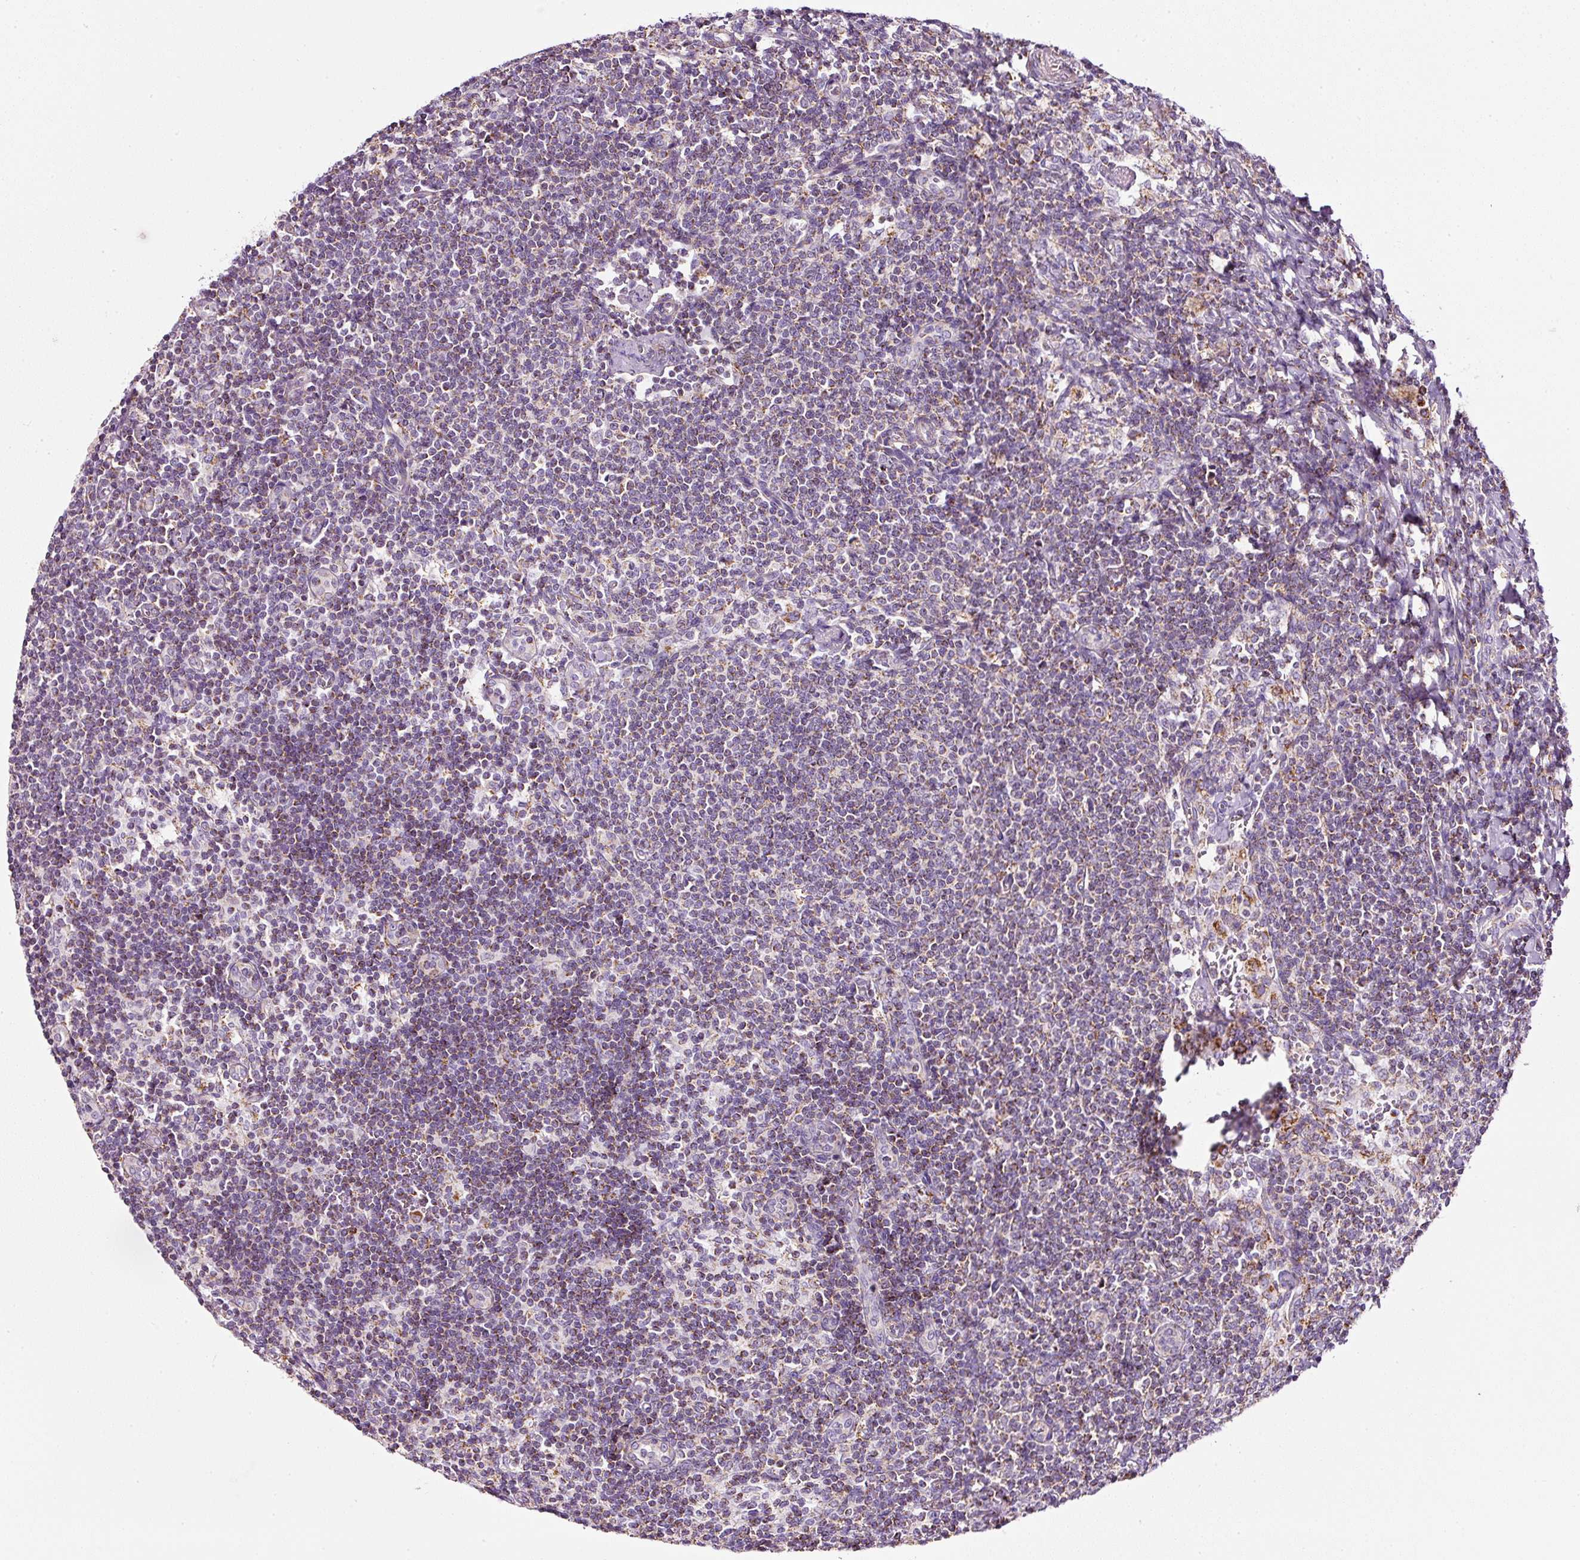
{"staining": {"intensity": "negative", "quantity": "none", "location": "none"}, "tissue": "lymph node", "cell_type": "Germinal center cells", "image_type": "normal", "snomed": [{"axis": "morphology", "description": "Normal tissue, NOS"}, {"axis": "topography", "description": "Lymph node"}], "caption": "Protein analysis of normal lymph node exhibits no significant expression in germinal center cells.", "gene": "SDHA", "patient": {"sex": "female", "age": 59}}